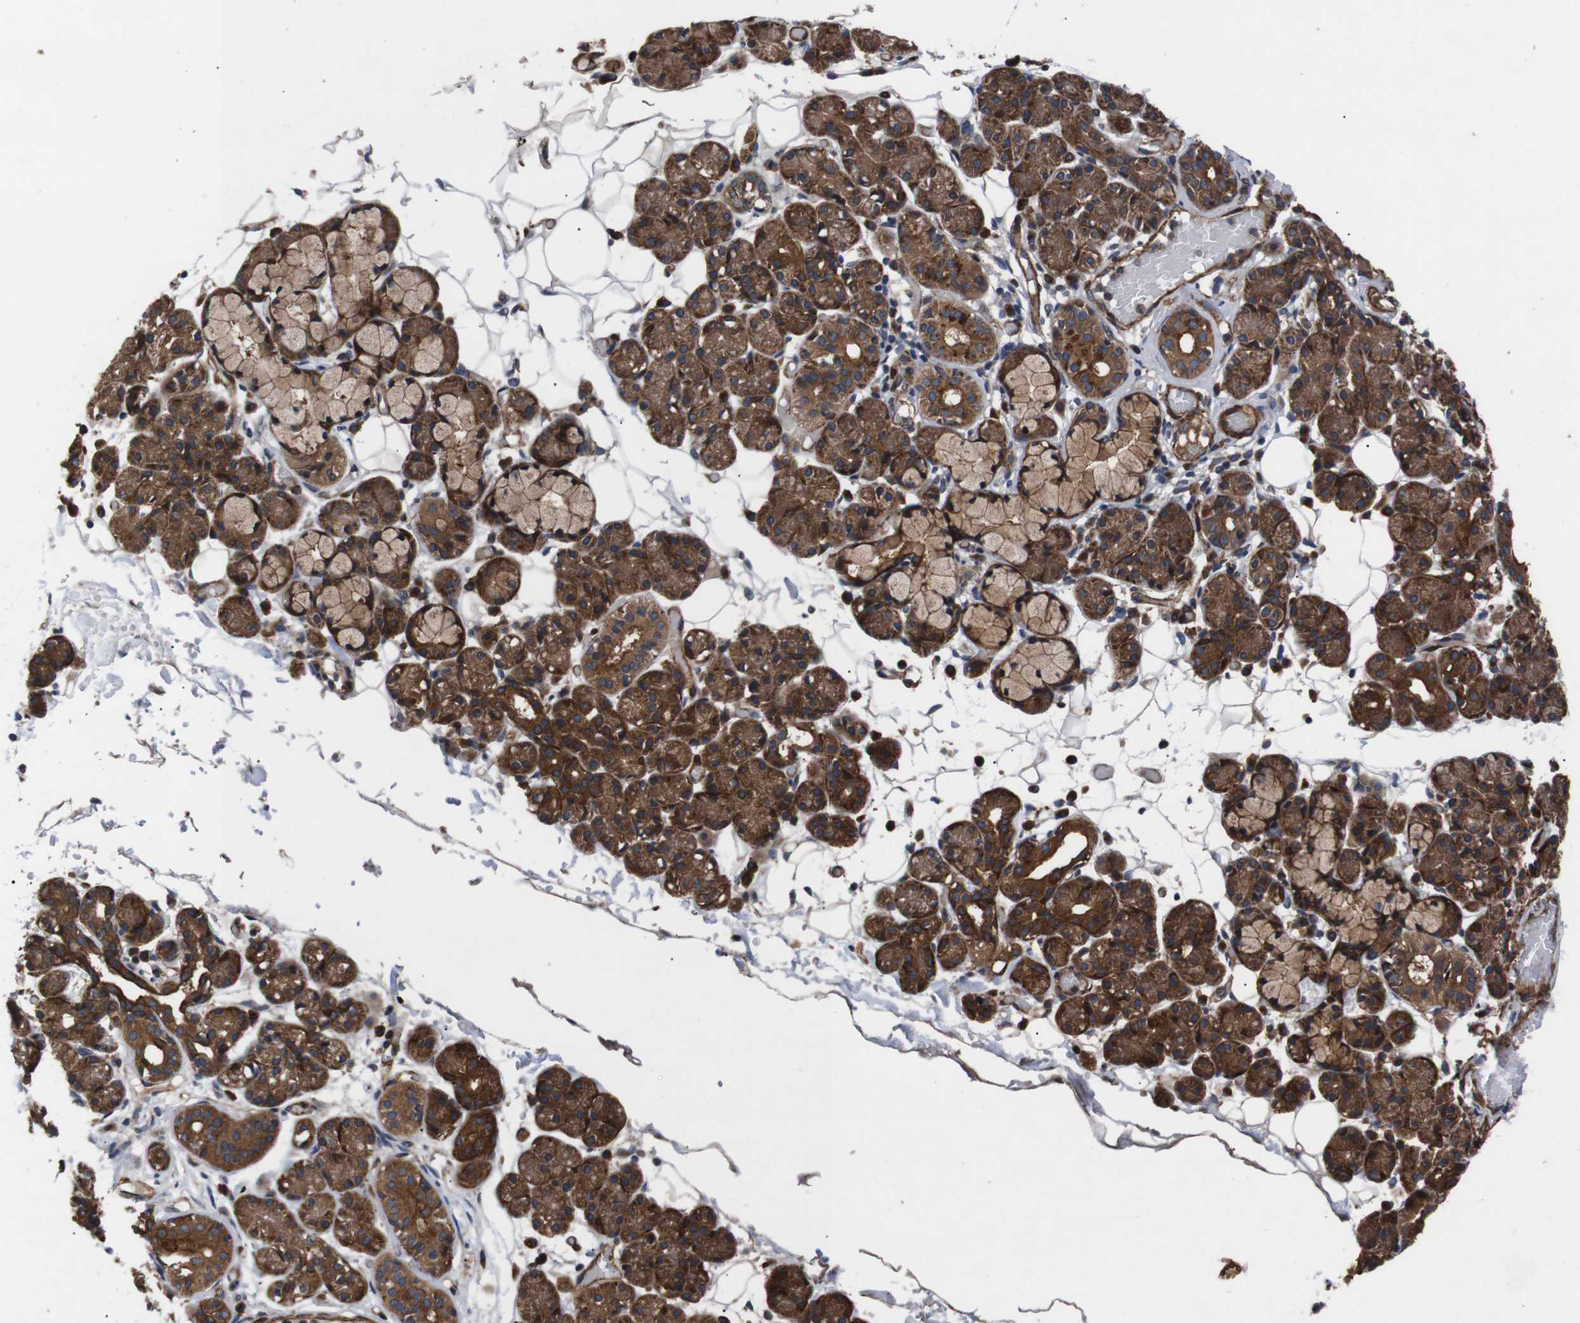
{"staining": {"intensity": "strong", "quantity": "25%-75%", "location": "cytoplasmic/membranous"}, "tissue": "salivary gland", "cell_type": "Glandular cells", "image_type": "normal", "snomed": [{"axis": "morphology", "description": "Normal tissue, NOS"}, {"axis": "topography", "description": "Salivary gland"}], "caption": "Immunohistochemical staining of unremarkable salivary gland exhibits high levels of strong cytoplasmic/membranous staining in about 25%-75% of glandular cells. The protein is stained brown, and the nuclei are stained in blue (DAB IHC with brightfield microscopy, high magnification).", "gene": "PAWR", "patient": {"sex": "male", "age": 63}}